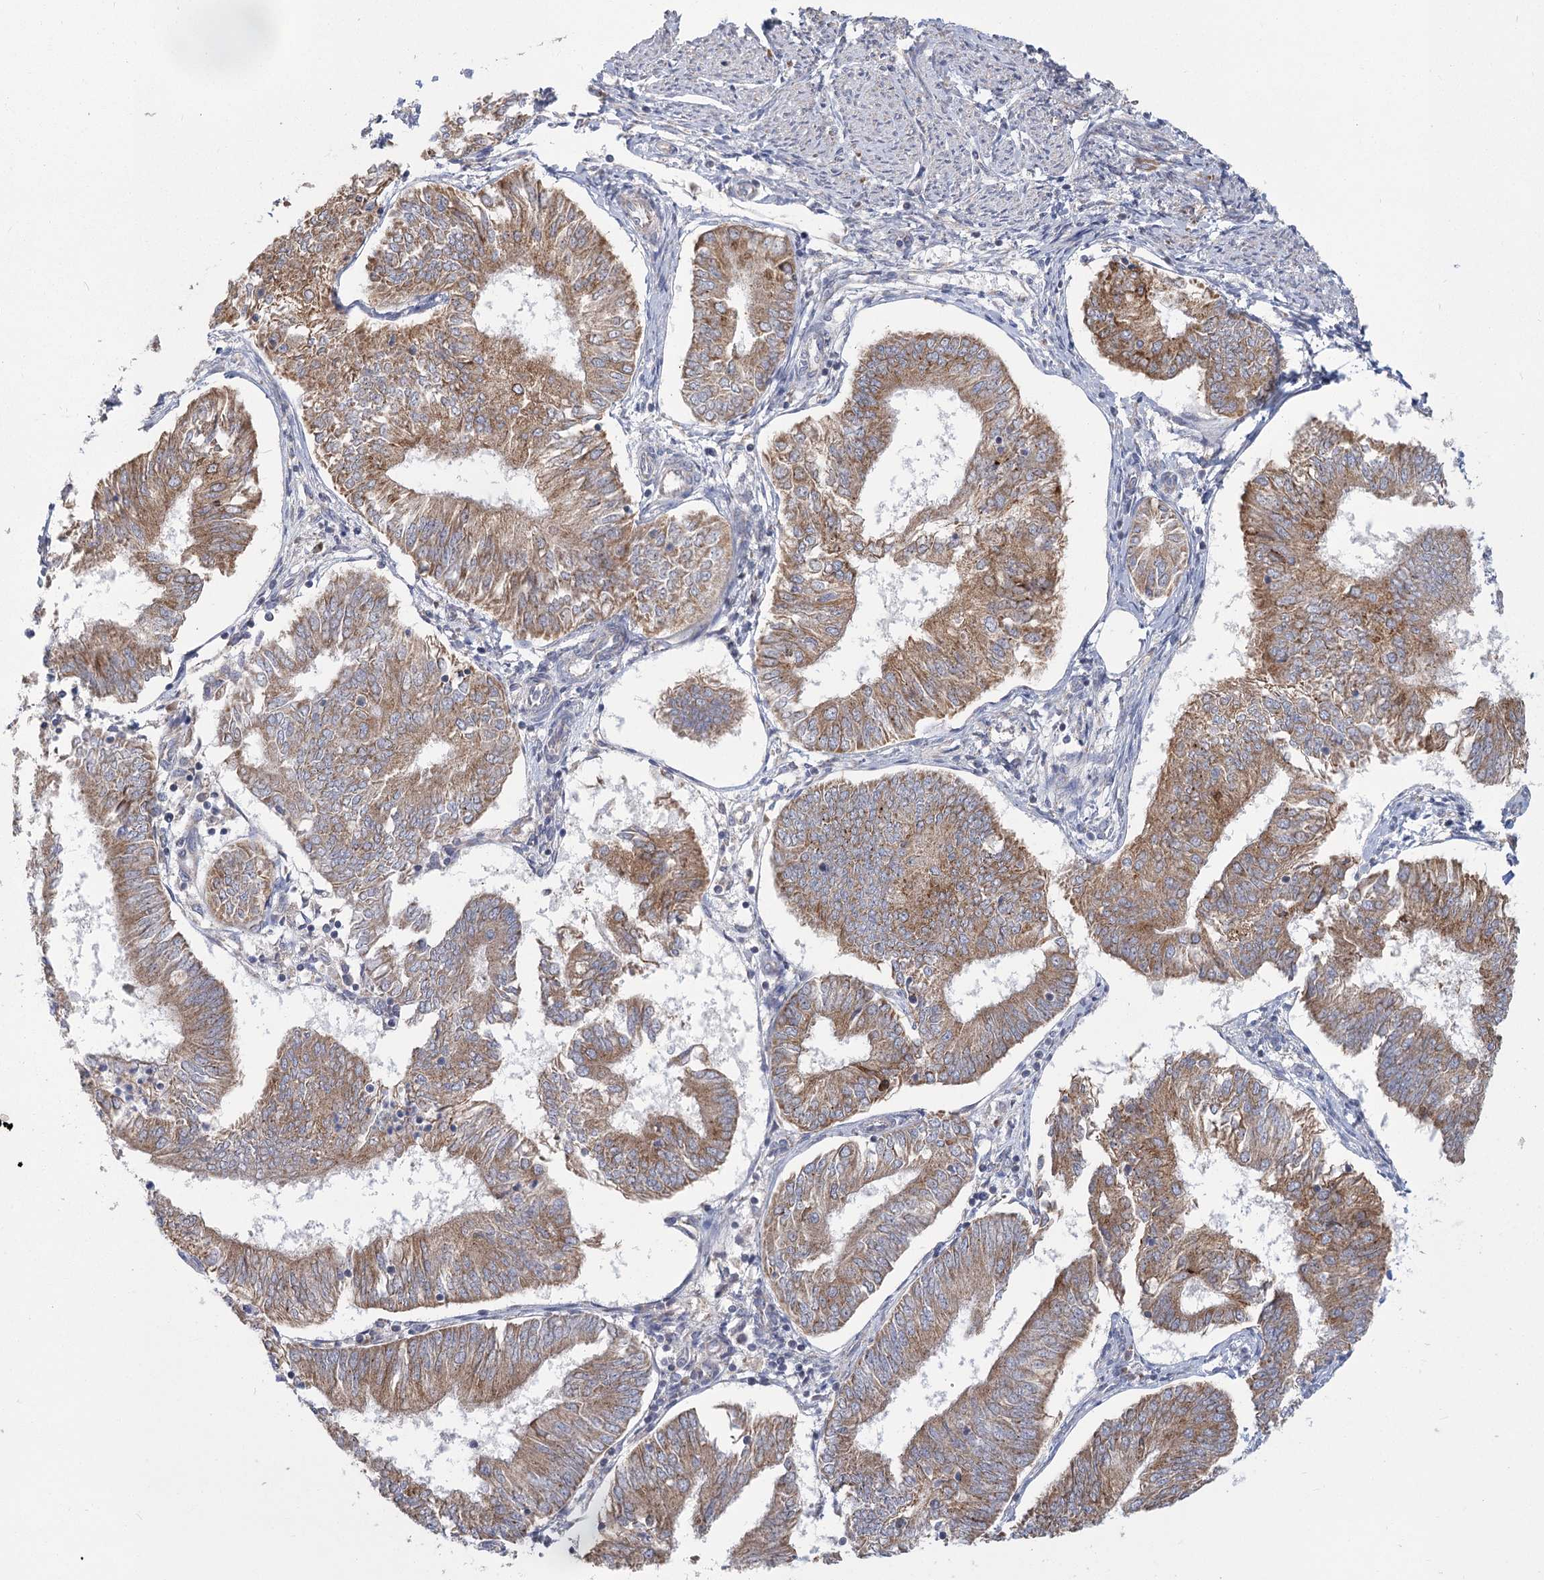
{"staining": {"intensity": "moderate", "quantity": ">75%", "location": "cytoplasmic/membranous"}, "tissue": "endometrial cancer", "cell_type": "Tumor cells", "image_type": "cancer", "snomed": [{"axis": "morphology", "description": "Adenocarcinoma, NOS"}, {"axis": "topography", "description": "Endometrium"}], "caption": "A photomicrograph showing moderate cytoplasmic/membranous expression in about >75% of tumor cells in endometrial adenocarcinoma, as visualized by brown immunohistochemical staining.", "gene": "CNTLN", "patient": {"sex": "female", "age": 58}}